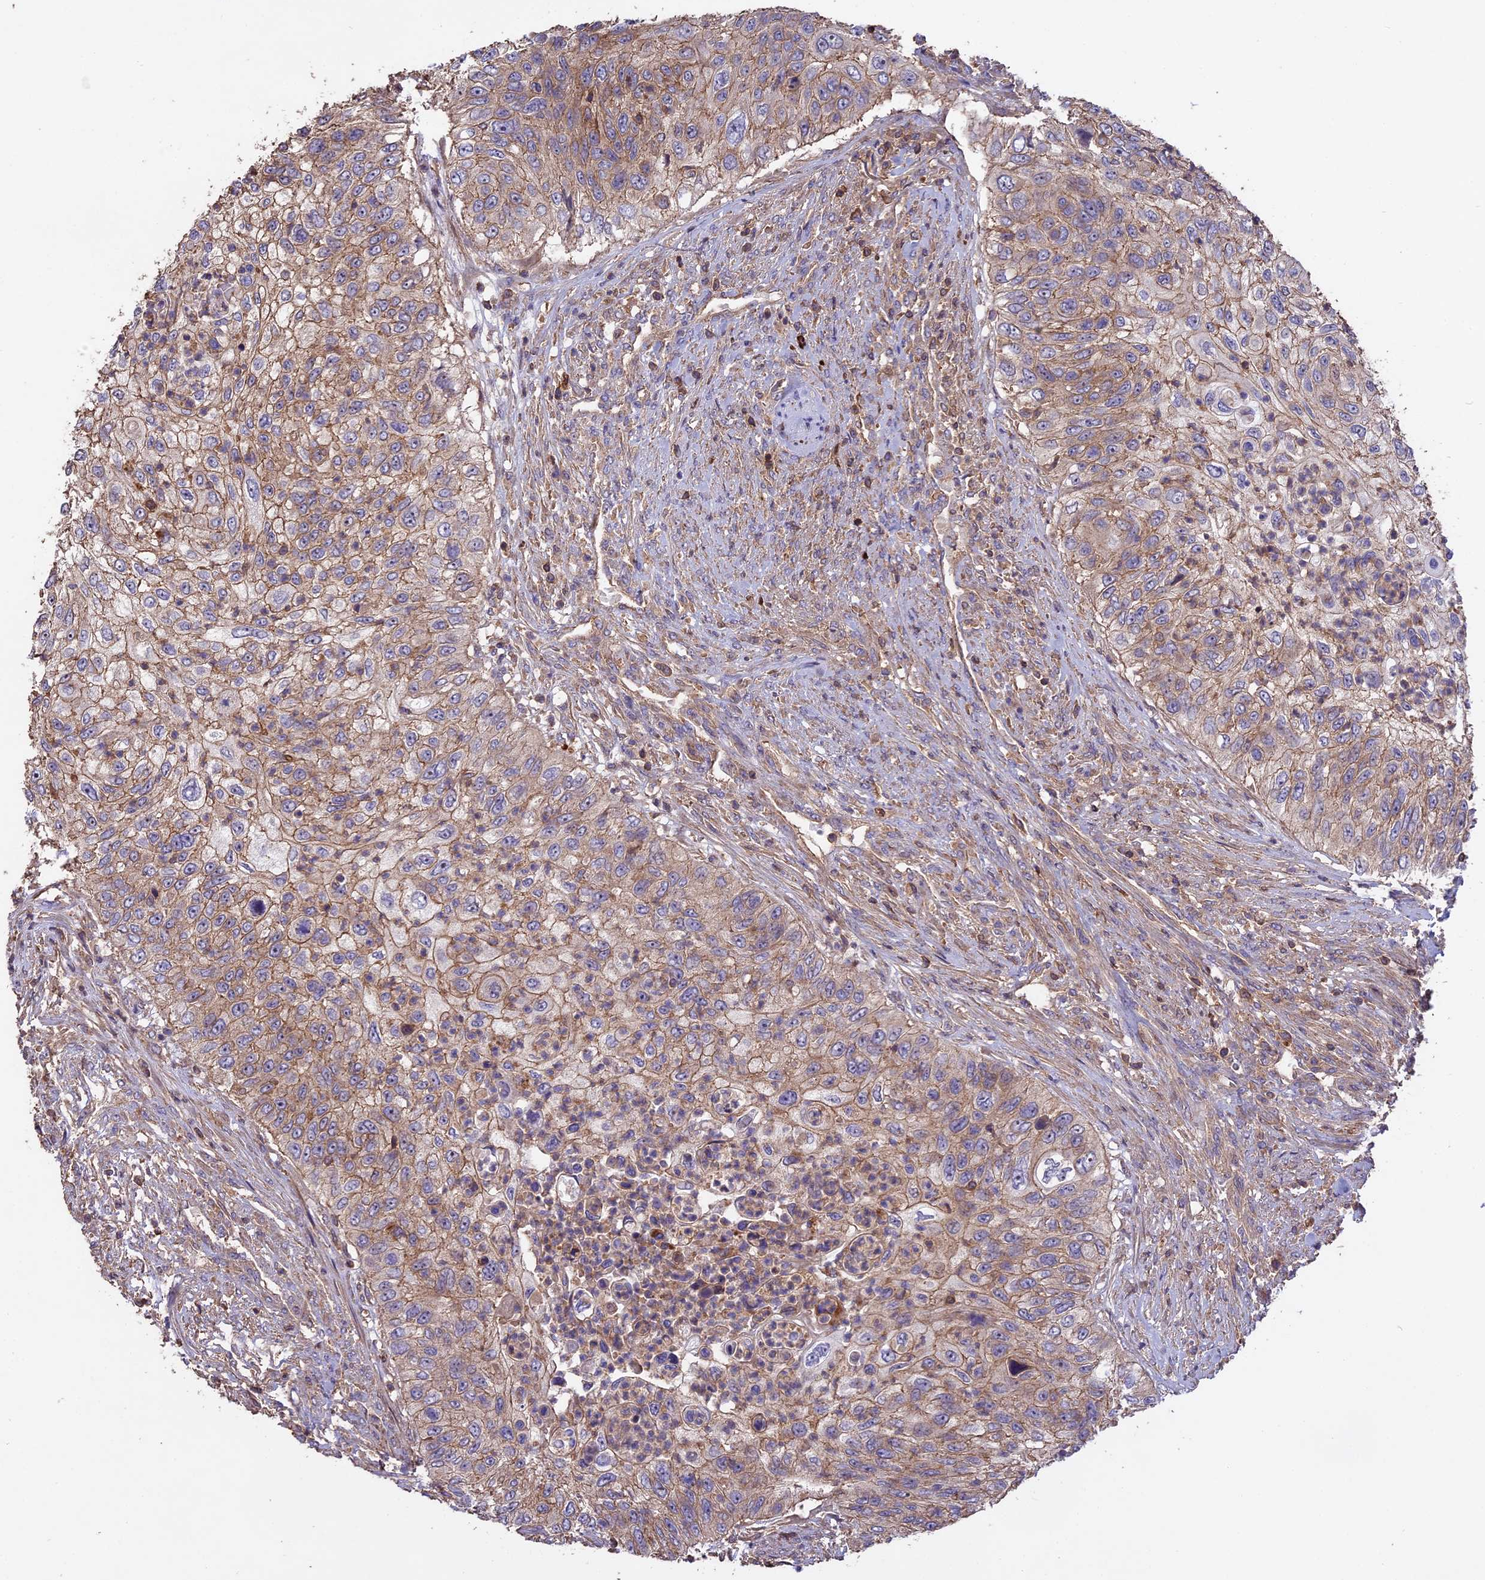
{"staining": {"intensity": "weak", "quantity": ">75%", "location": "cytoplasmic/membranous"}, "tissue": "urothelial cancer", "cell_type": "Tumor cells", "image_type": "cancer", "snomed": [{"axis": "morphology", "description": "Urothelial carcinoma, High grade"}, {"axis": "topography", "description": "Urinary bladder"}], "caption": "Tumor cells exhibit low levels of weak cytoplasmic/membranous expression in about >75% of cells in human high-grade urothelial carcinoma.", "gene": "NUDT8", "patient": {"sex": "female", "age": 60}}